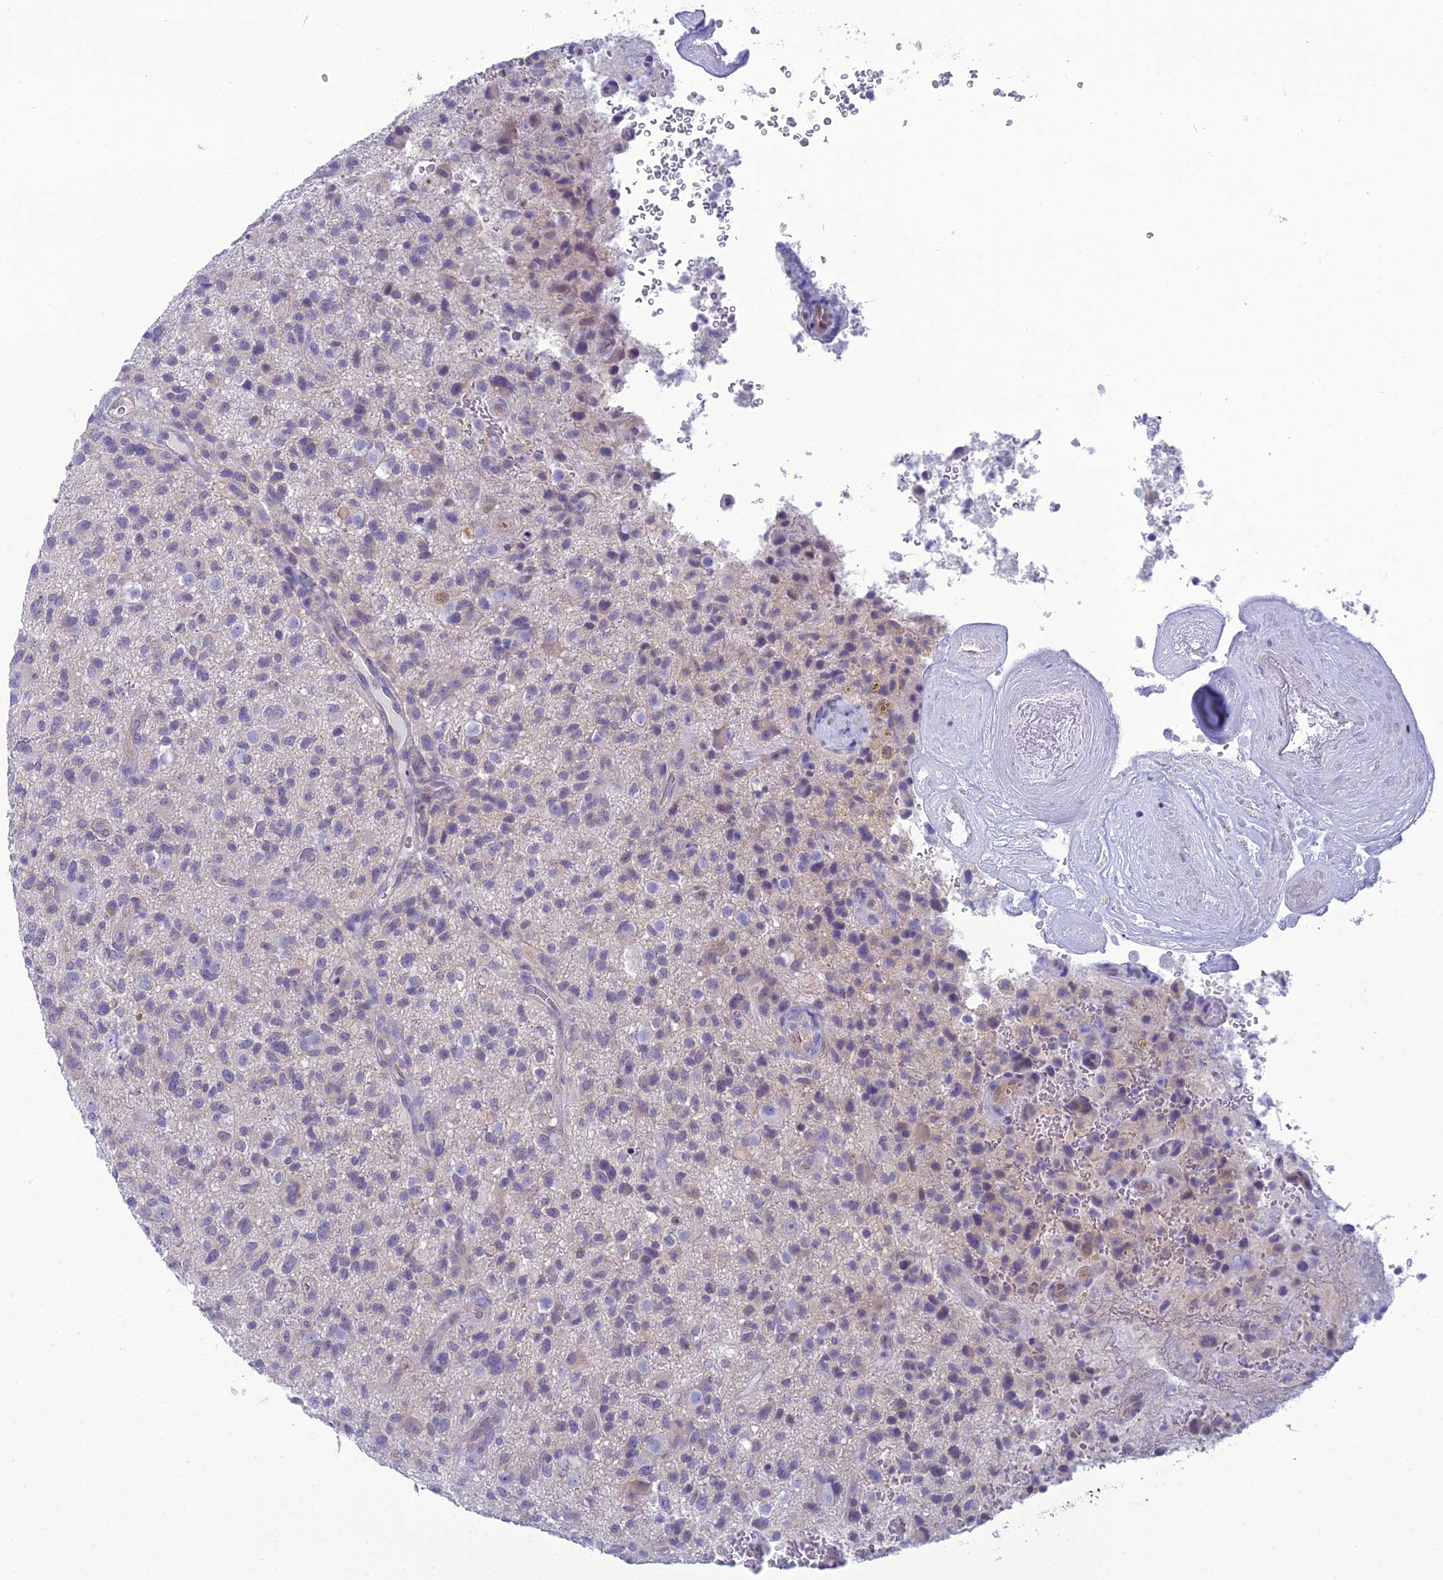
{"staining": {"intensity": "negative", "quantity": "none", "location": "none"}, "tissue": "glioma", "cell_type": "Tumor cells", "image_type": "cancer", "snomed": [{"axis": "morphology", "description": "Glioma, malignant, High grade"}, {"axis": "topography", "description": "Brain"}], "caption": "An image of glioma stained for a protein displays no brown staining in tumor cells.", "gene": "GNPNAT1", "patient": {"sex": "male", "age": 47}}